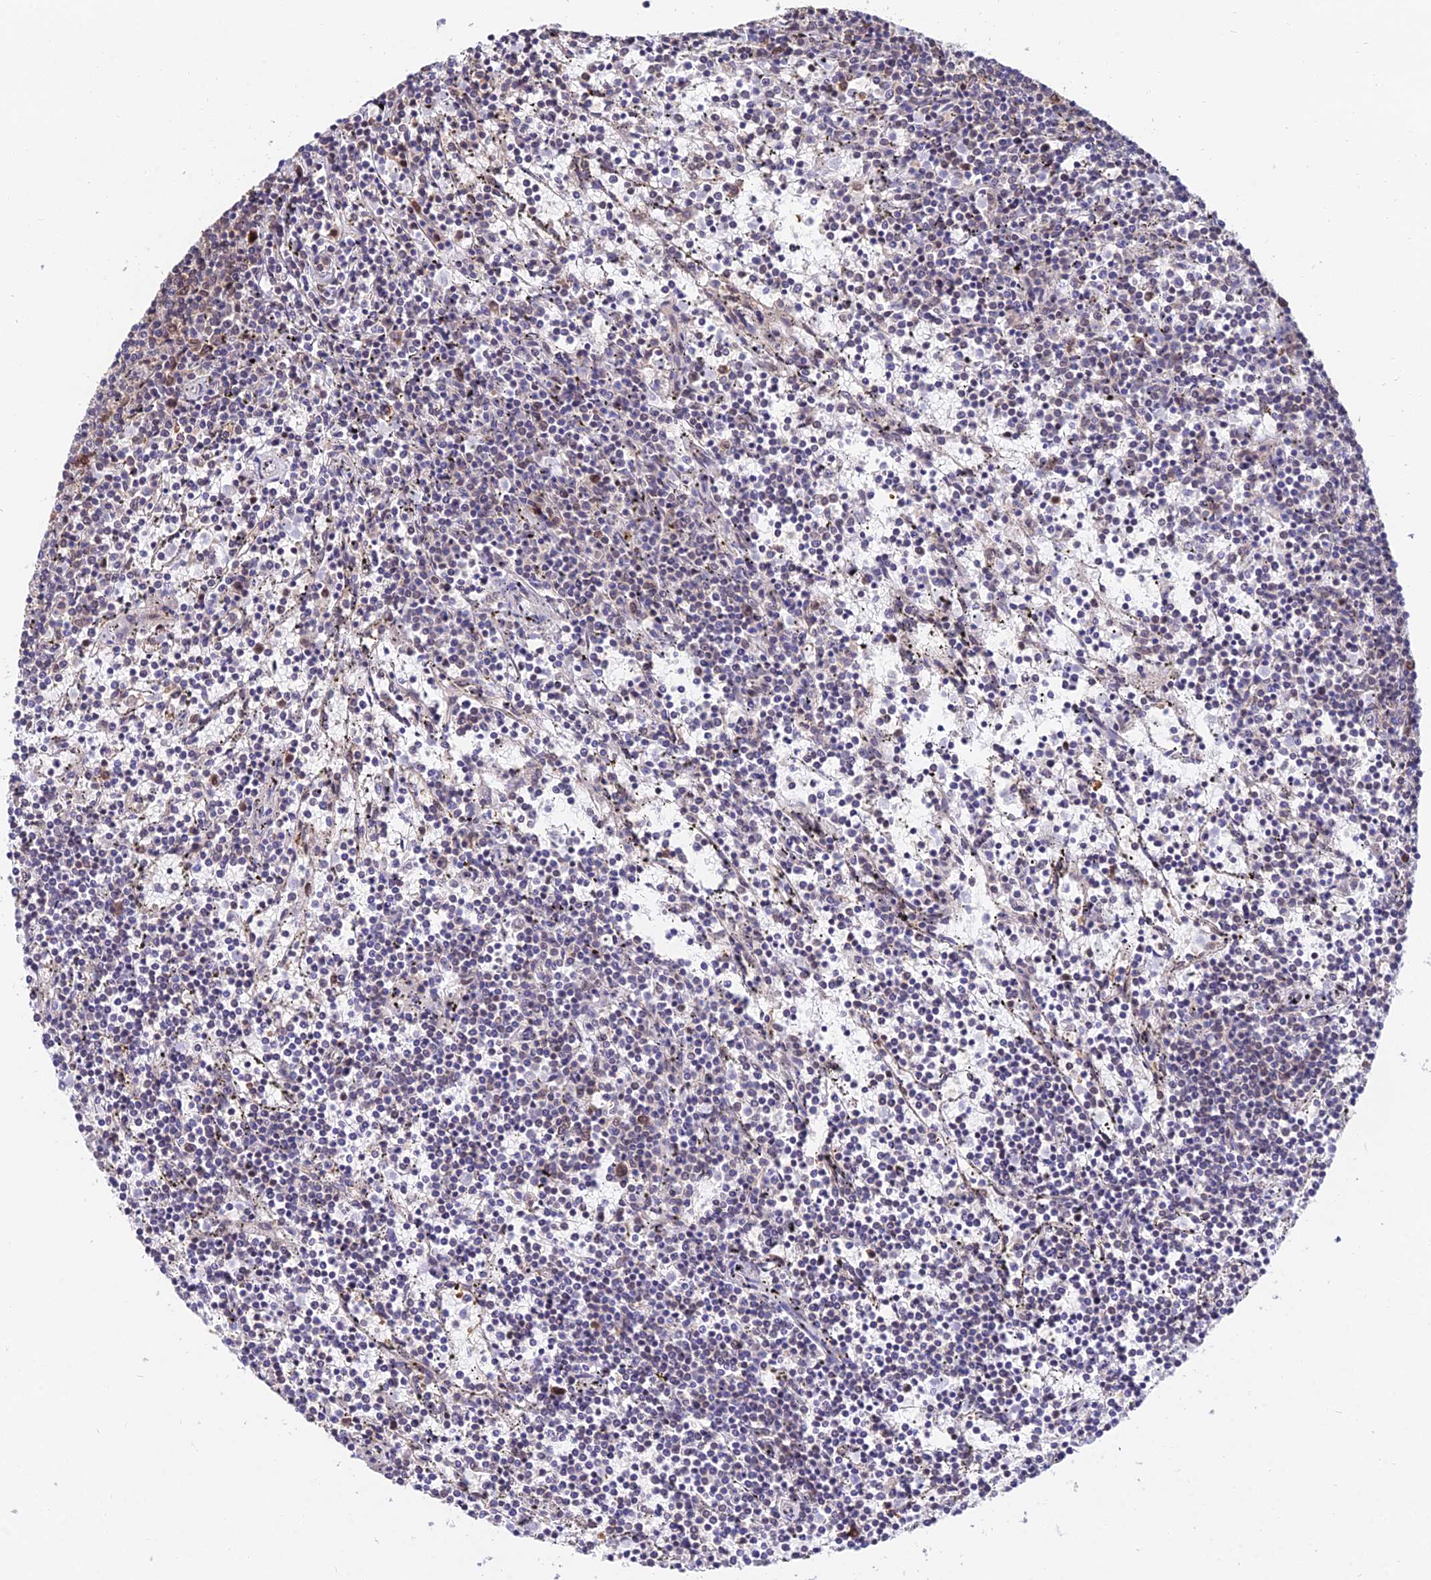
{"staining": {"intensity": "negative", "quantity": "none", "location": "none"}, "tissue": "lymphoma", "cell_type": "Tumor cells", "image_type": "cancer", "snomed": [{"axis": "morphology", "description": "Malignant lymphoma, non-Hodgkin's type, Low grade"}, {"axis": "topography", "description": "Spleen"}], "caption": "This is an immunohistochemistry histopathology image of lymphoma. There is no positivity in tumor cells.", "gene": "INPP4A", "patient": {"sex": "female", "age": 50}}